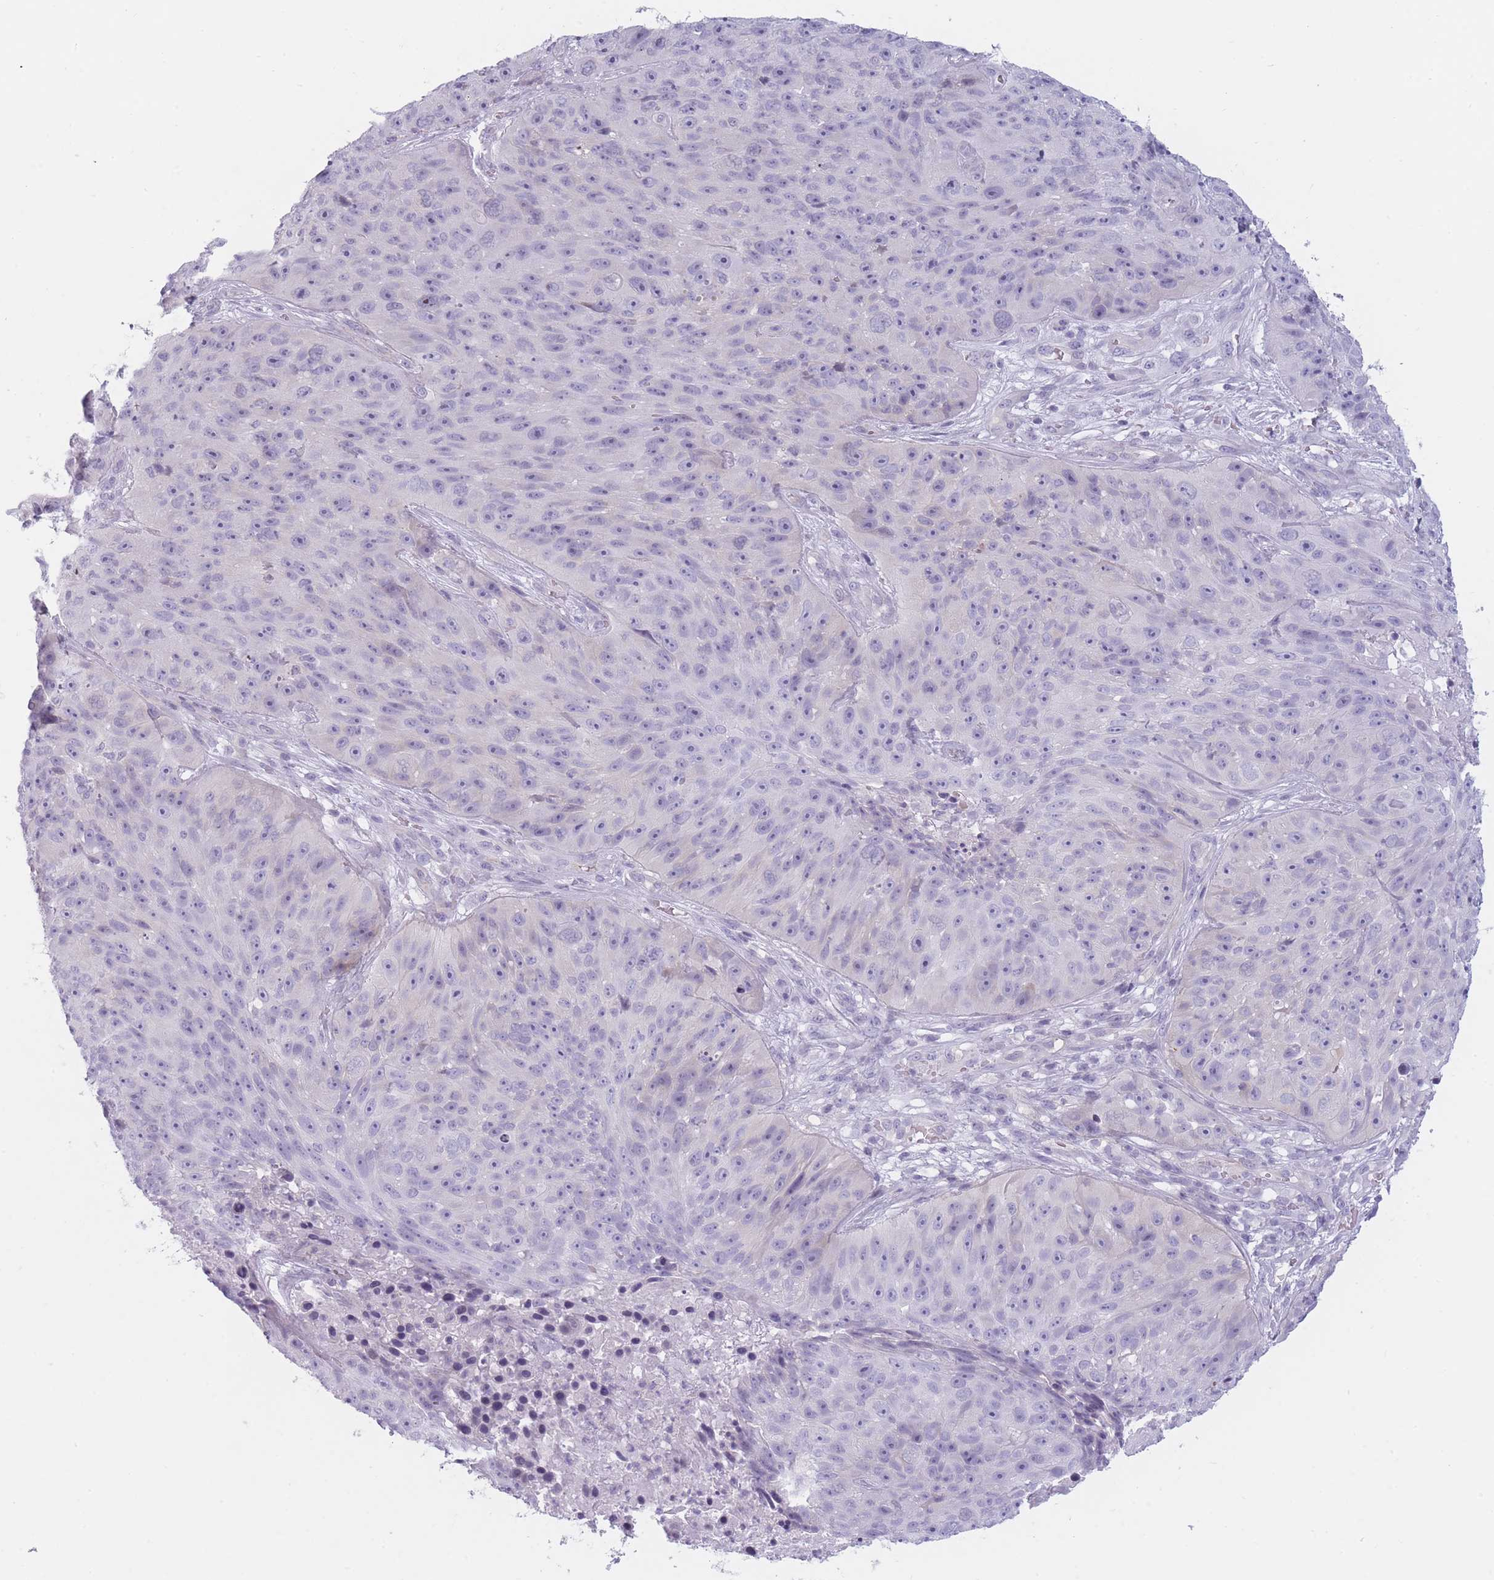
{"staining": {"intensity": "negative", "quantity": "none", "location": "none"}, "tissue": "skin cancer", "cell_type": "Tumor cells", "image_type": "cancer", "snomed": [{"axis": "morphology", "description": "Squamous cell carcinoma, NOS"}, {"axis": "topography", "description": "Skin"}], "caption": "The image demonstrates no significant staining in tumor cells of squamous cell carcinoma (skin). (DAB (3,3'-diaminobenzidine) IHC, high magnification).", "gene": "GGT1", "patient": {"sex": "female", "age": 87}}